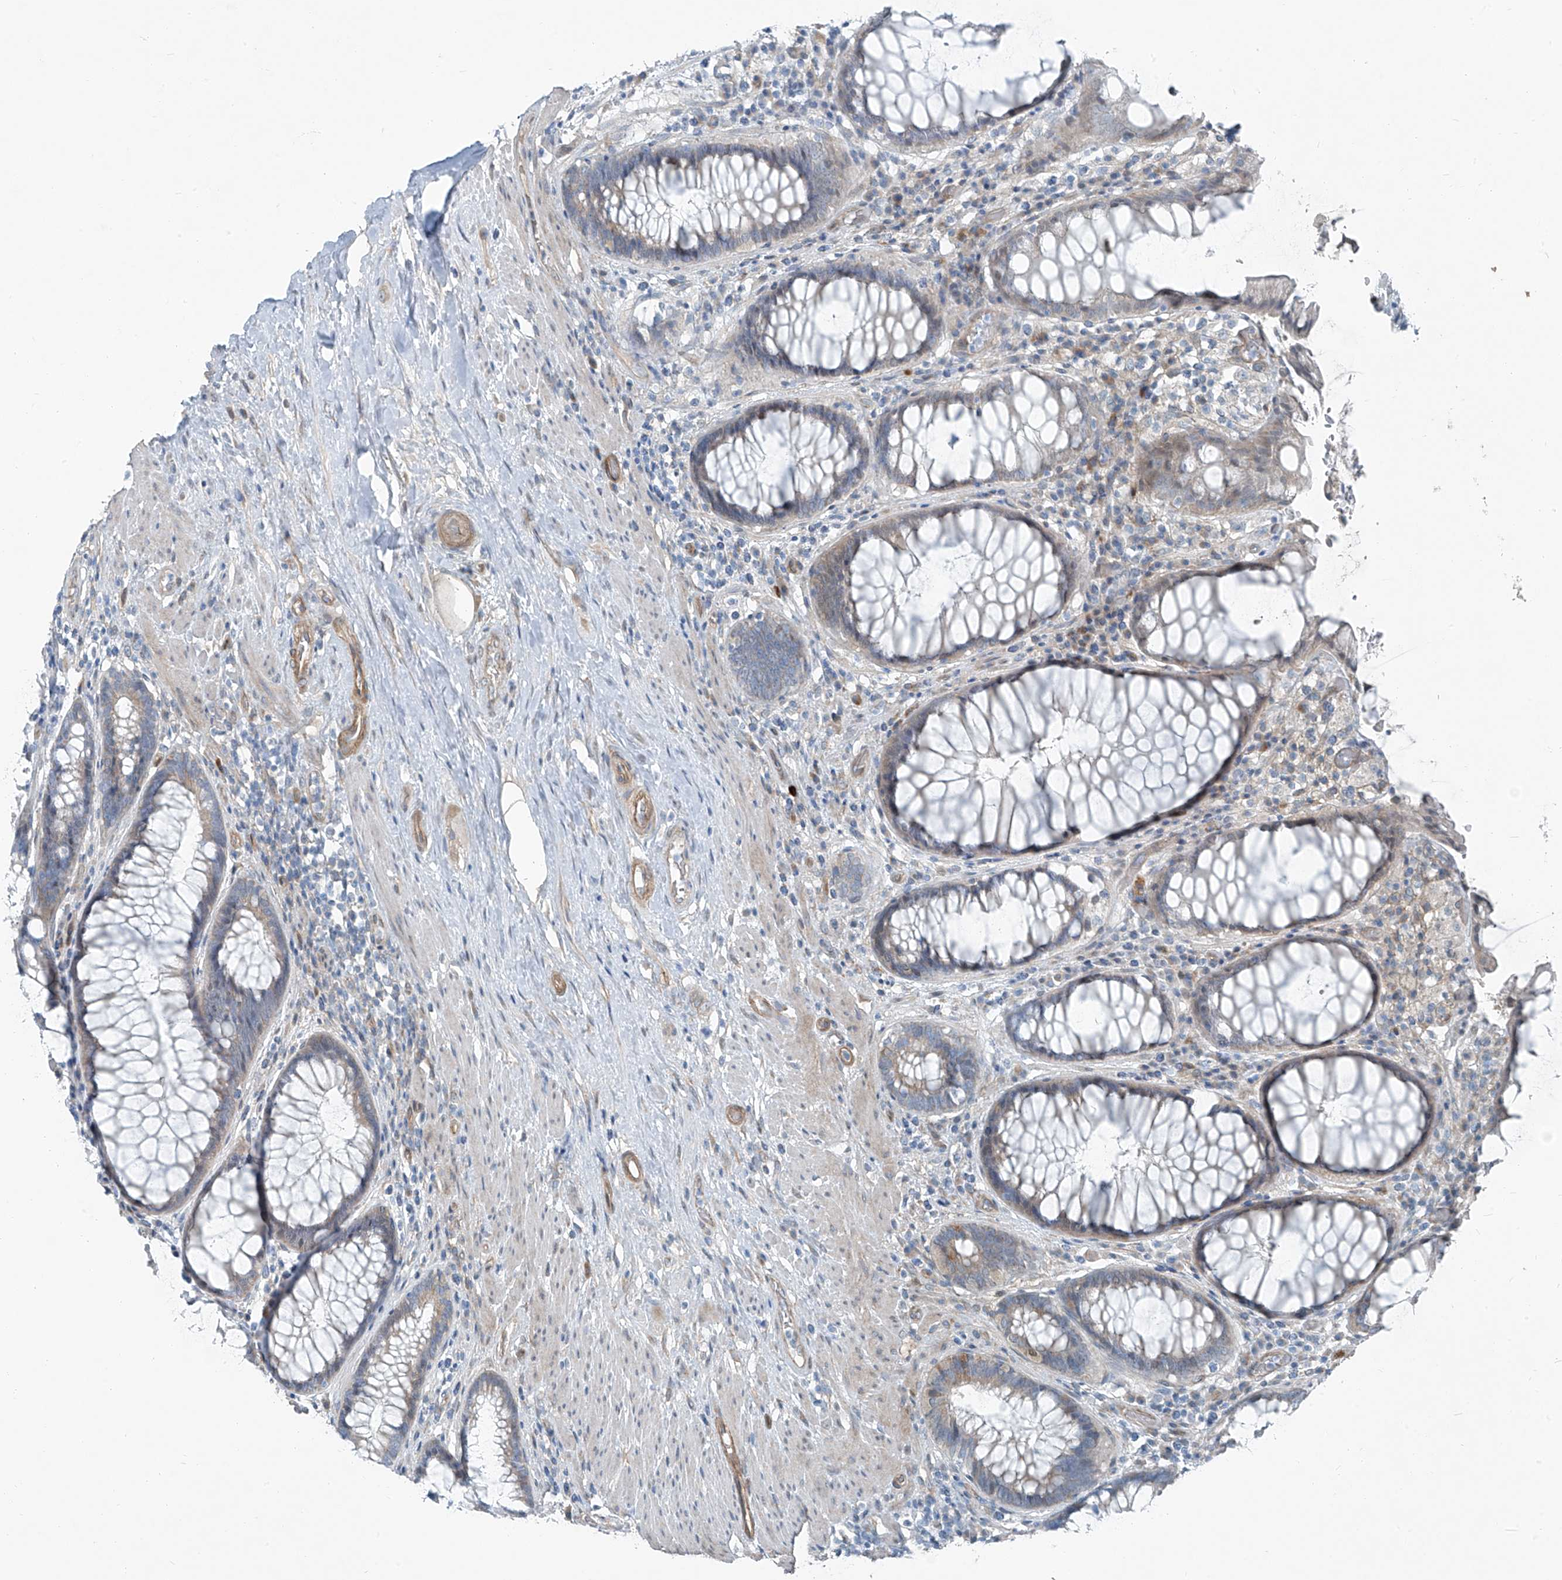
{"staining": {"intensity": "weak", "quantity": "<25%", "location": "cytoplasmic/membranous"}, "tissue": "rectum", "cell_type": "Glandular cells", "image_type": "normal", "snomed": [{"axis": "morphology", "description": "Normal tissue, NOS"}, {"axis": "topography", "description": "Rectum"}], "caption": "Photomicrograph shows no protein expression in glandular cells of unremarkable rectum.", "gene": "TNS2", "patient": {"sex": "male", "age": 64}}